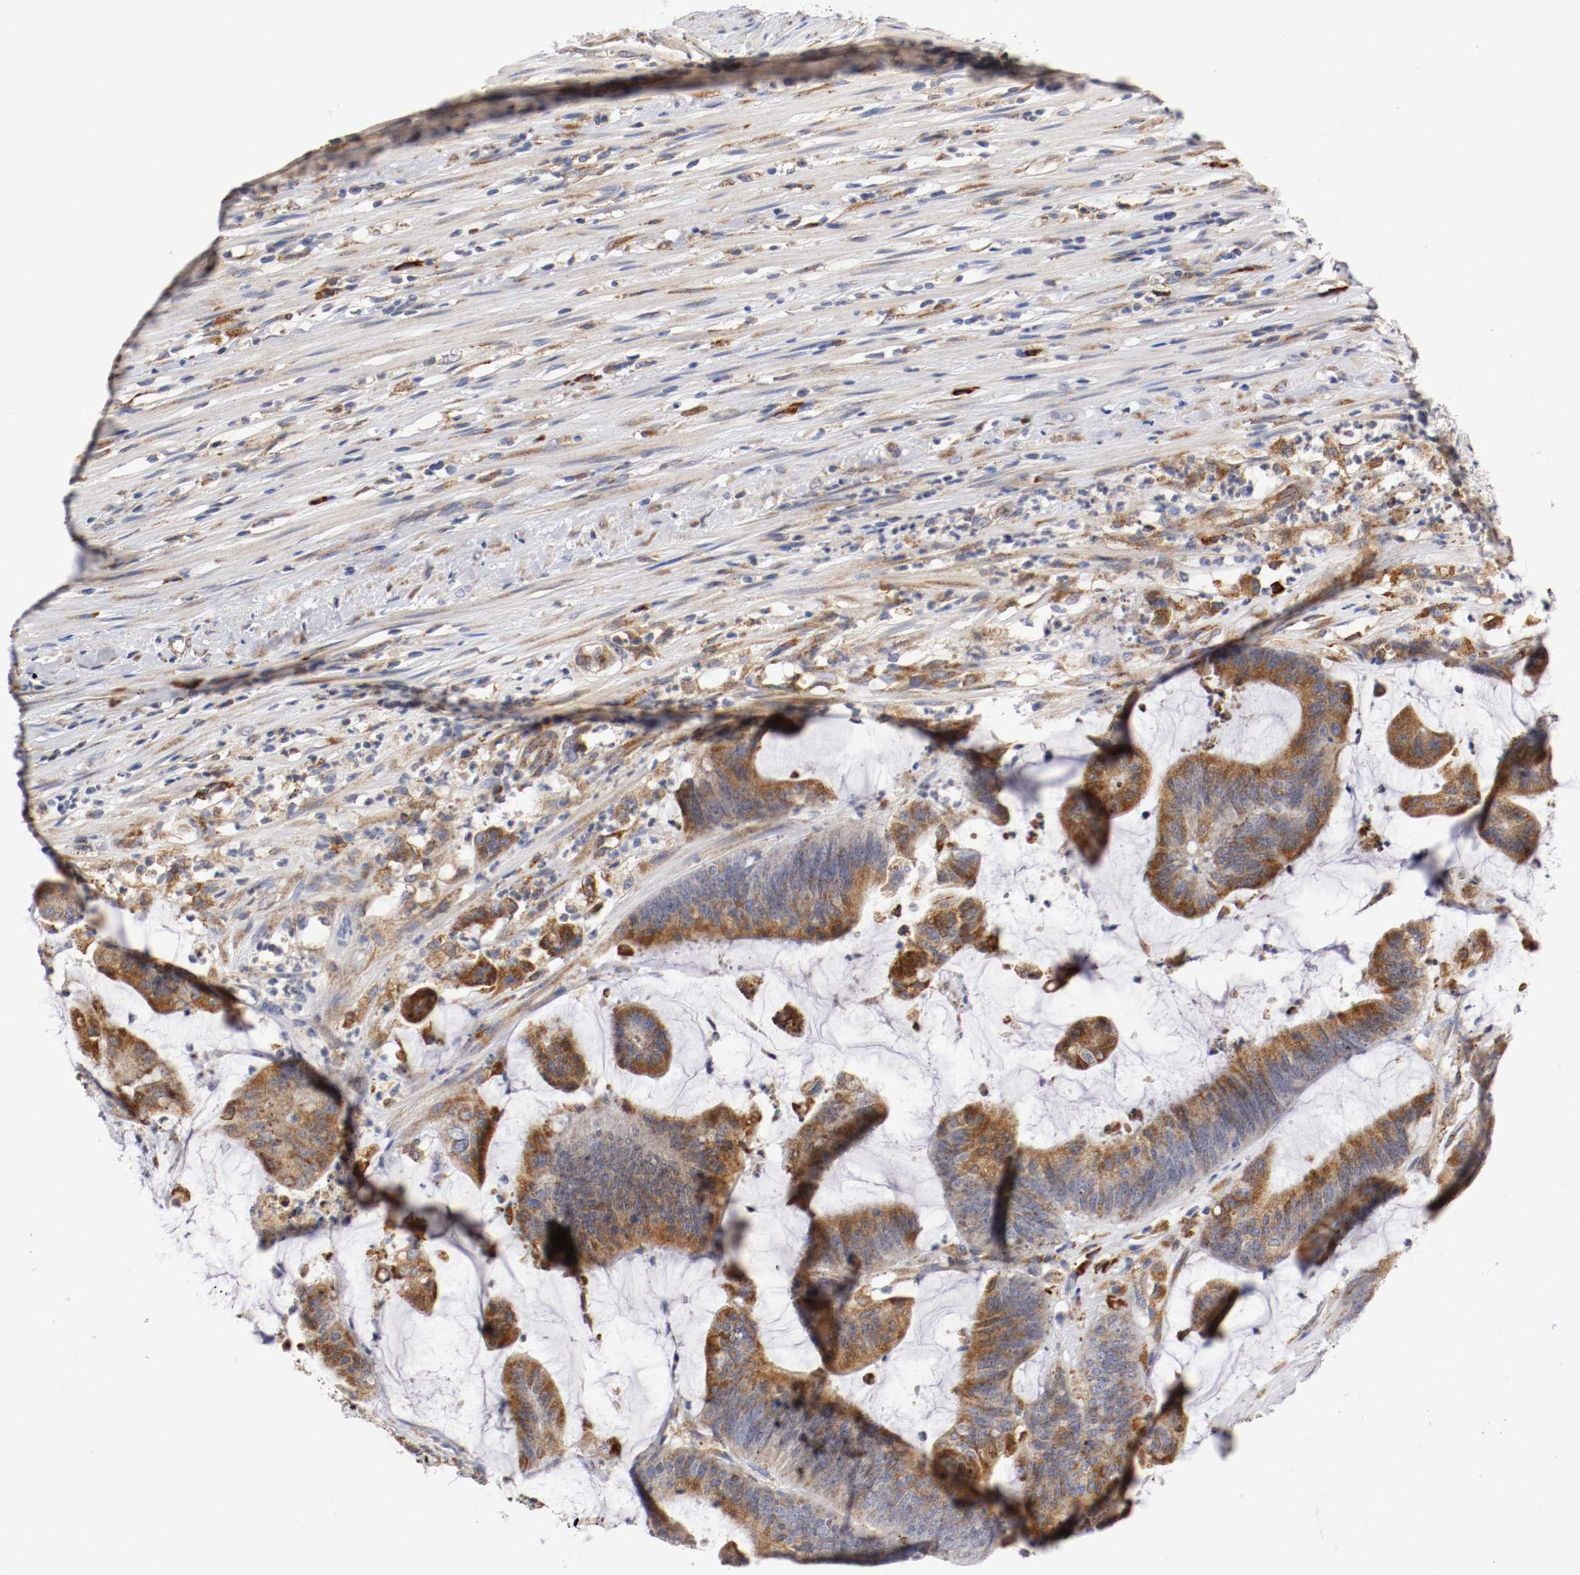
{"staining": {"intensity": "moderate", "quantity": ">75%", "location": "cytoplasmic/membranous"}, "tissue": "colorectal cancer", "cell_type": "Tumor cells", "image_type": "cancer", "snomed": [{"axis": "morphology", "description": "Adenocarcinoma, NOS"}, {"axis": "topography", "description": "Rectum"}], "caption": "Colorectal cancer (adenocarcinoma) stained with a brown dye demonstrates moderate cytoplasmic/membranous positive staining in approximately >75% of tumor cells.", "gene": "TRAF2", "patient": {"sex": "female", "age": 66}}